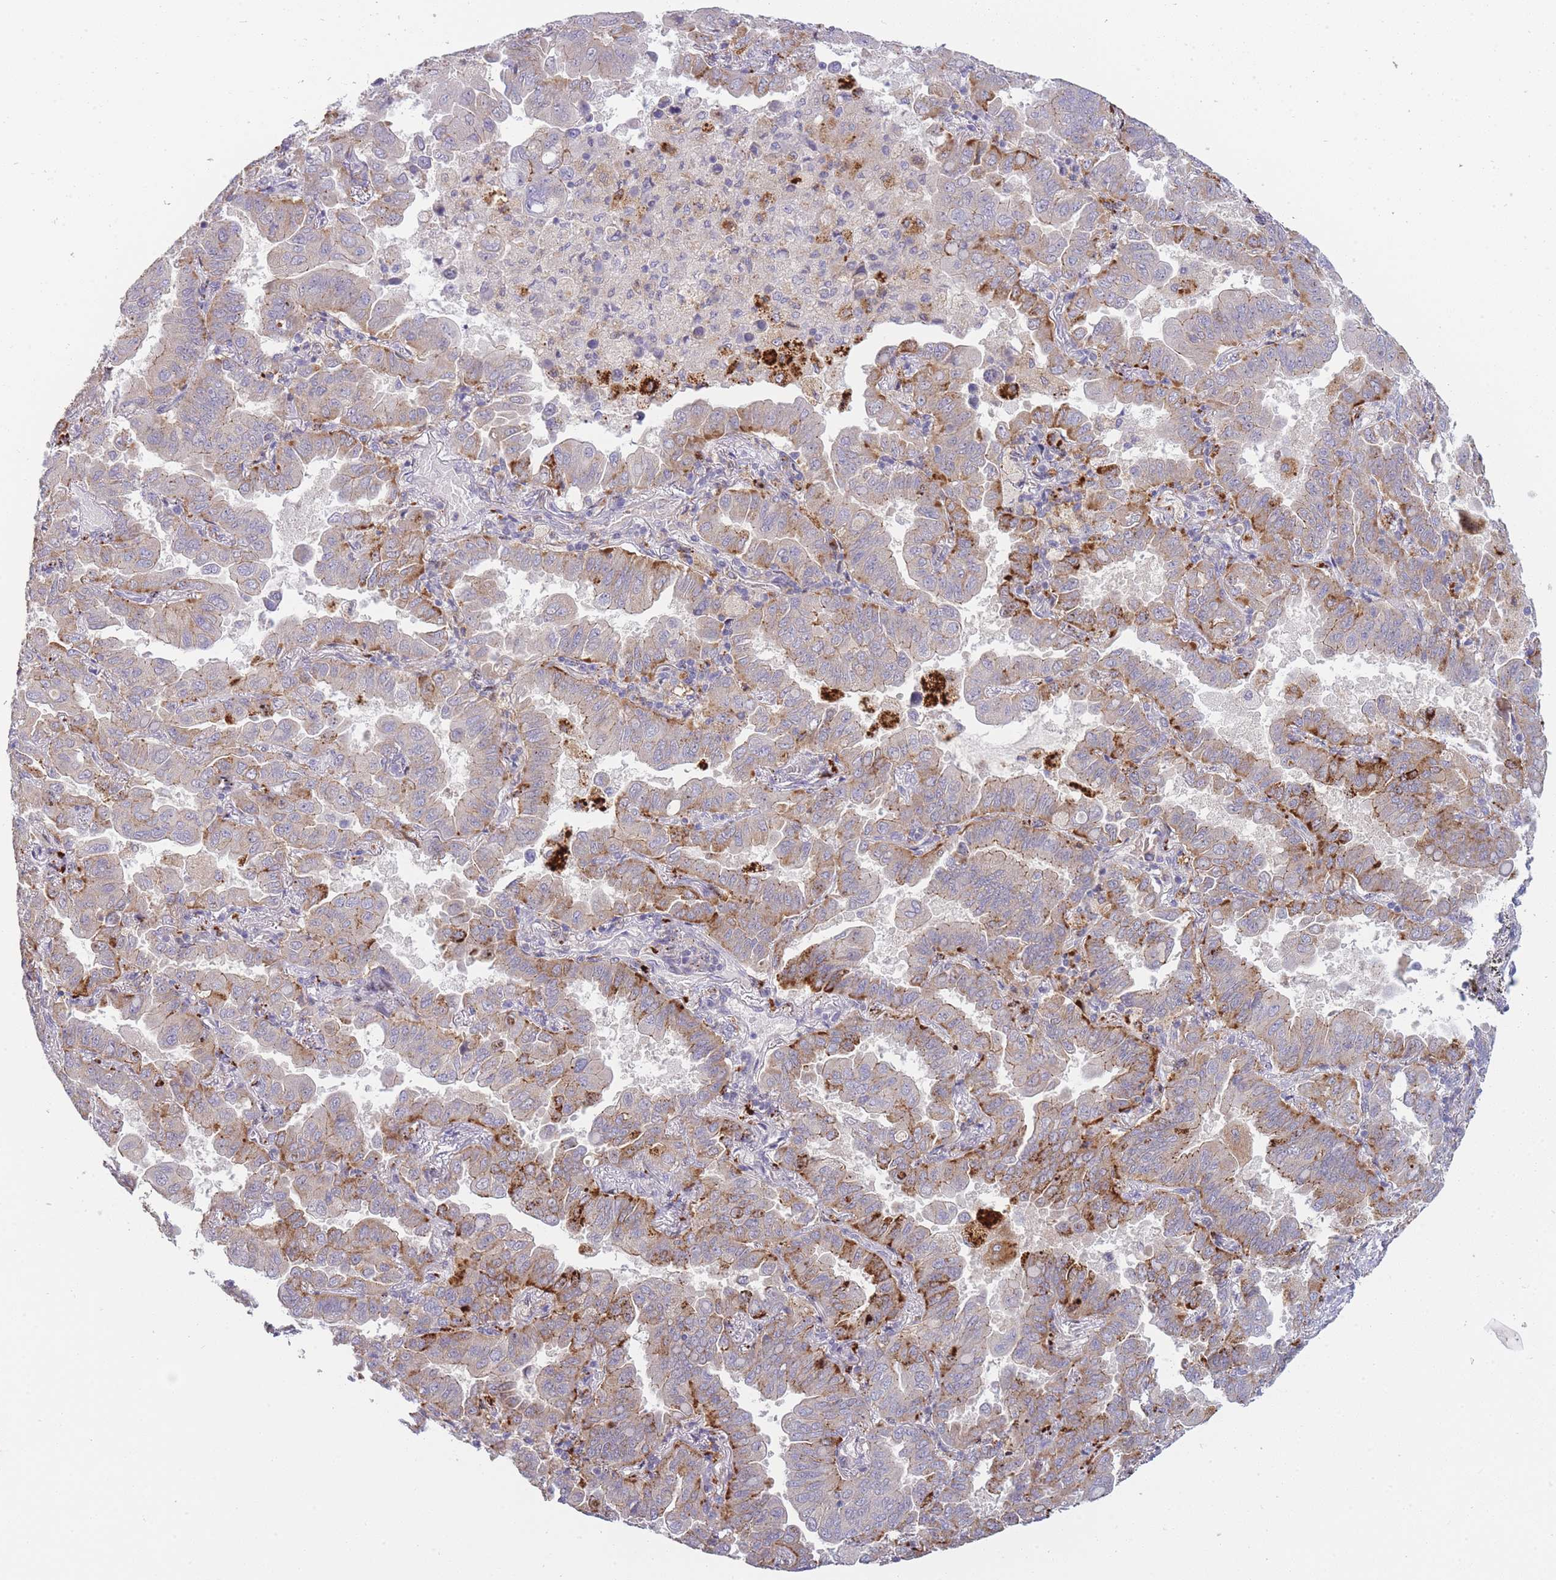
{"staining": {"intensity": "moderate", "quantity": "<25%", "location": "cytoplasmic/membranous"}, "tissue": "lung cancer", "cell_type": "Tumor cells", "image_type": "cancer", "snomed": [{"axis": "morphology", "description": "Adenocarcinoma, NOS"}, {"axis": "topography", "description": "Lung"}], "caption": "Adenocarcinoma (lung) stained with immunohistochemistry (IHC) exhibits moderate cytoplasmic/membranous staining in about <25% of tumor cells. (DAB = brown stain, brightfield microscopy at high magnification).", "gene": "TRIM61", "patient": {"sex": "male", "age": 64}}